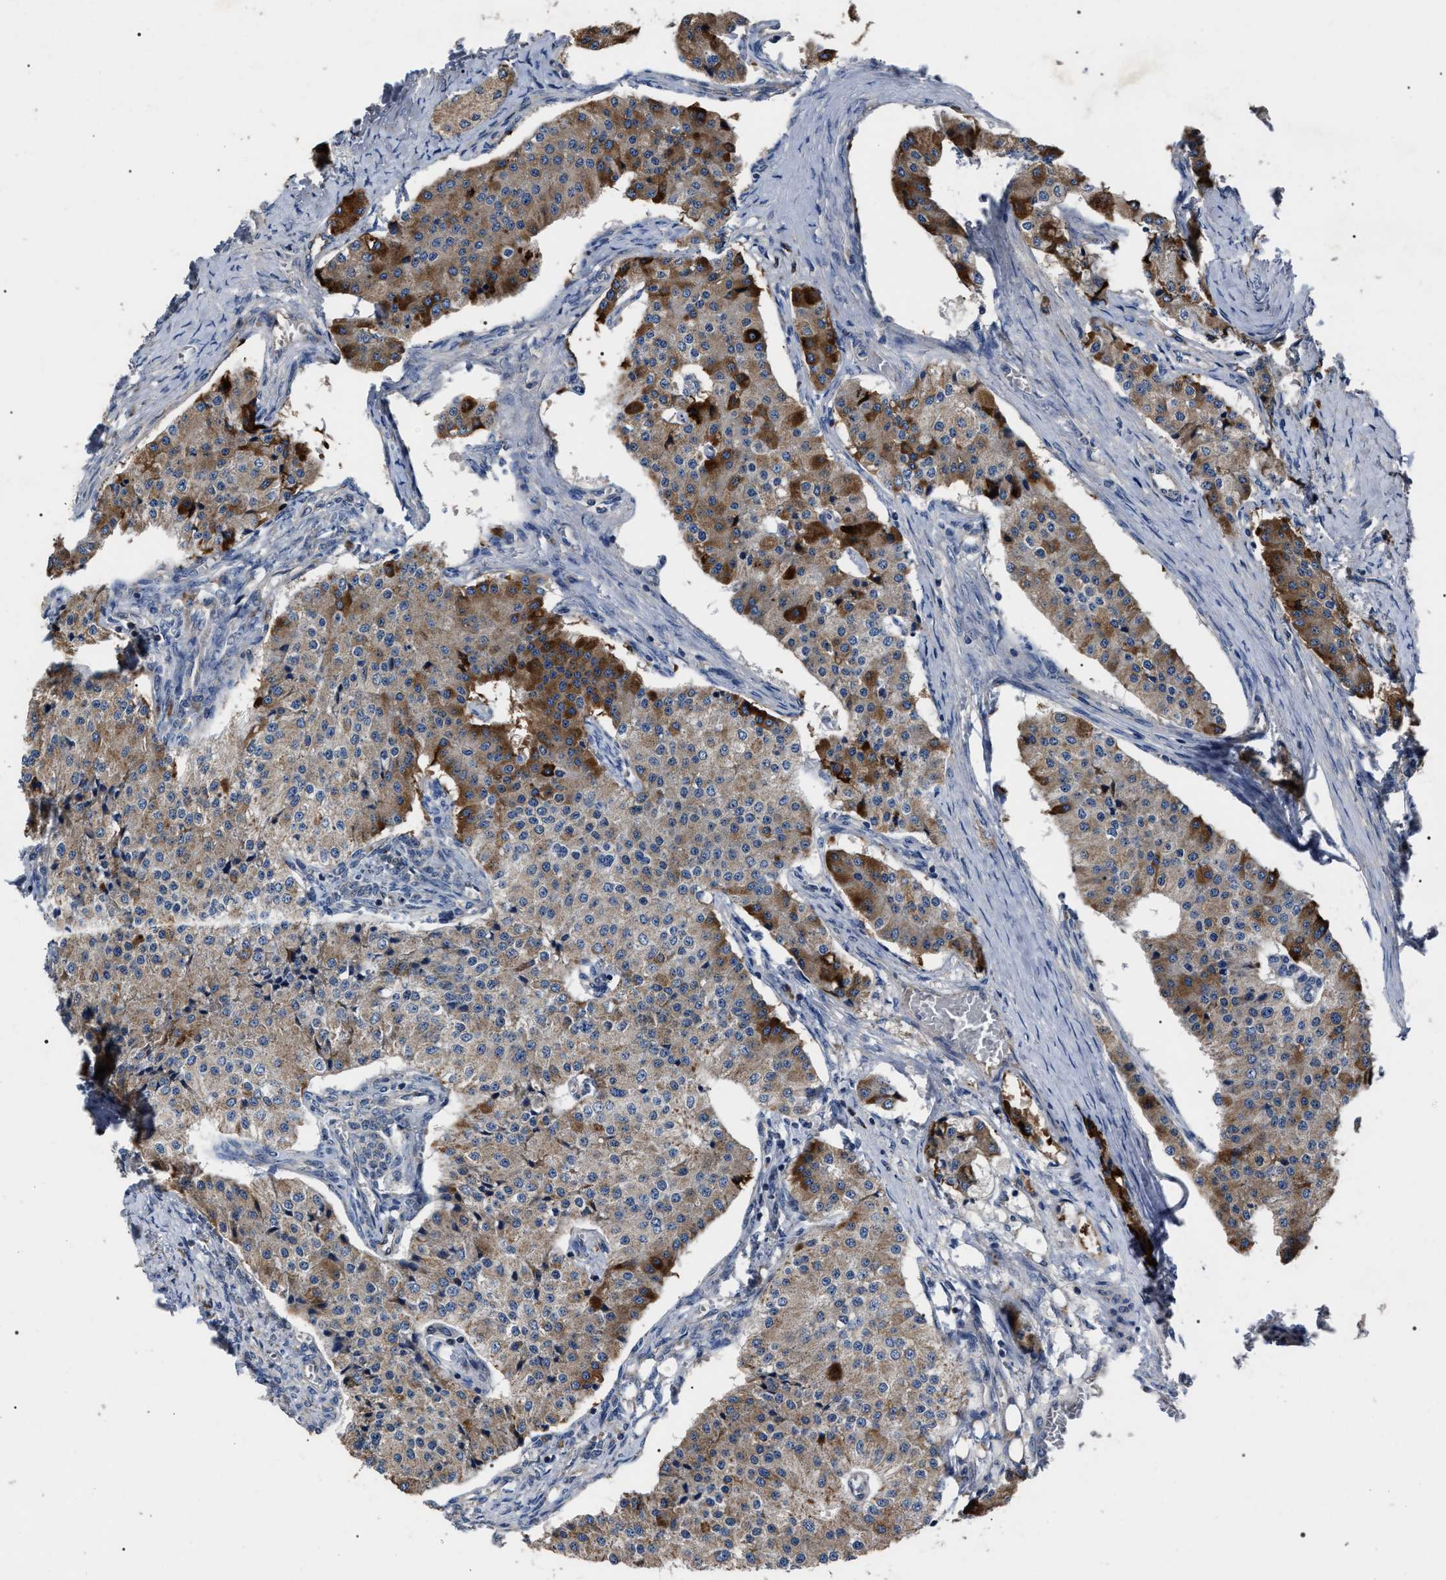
{"staining": {"intensity": "strong", "quantity": "<25%", "location": "cytoplasmic/membranous"}, "tissue": "carcinoid", "cell_type": "Tumor cells", "image_type": "cancer", "snomed": [{"axis": "morphology", "description": "Carcinoid, malignant, NOS"}, {"axis": "topography", "description": "Colon"}], "caption": "Carcinoid stained with a protein marker reveals strong staining in tumor cells.", "gene": "MIS18A", "patient": {"sex": "female", "age": 52}}